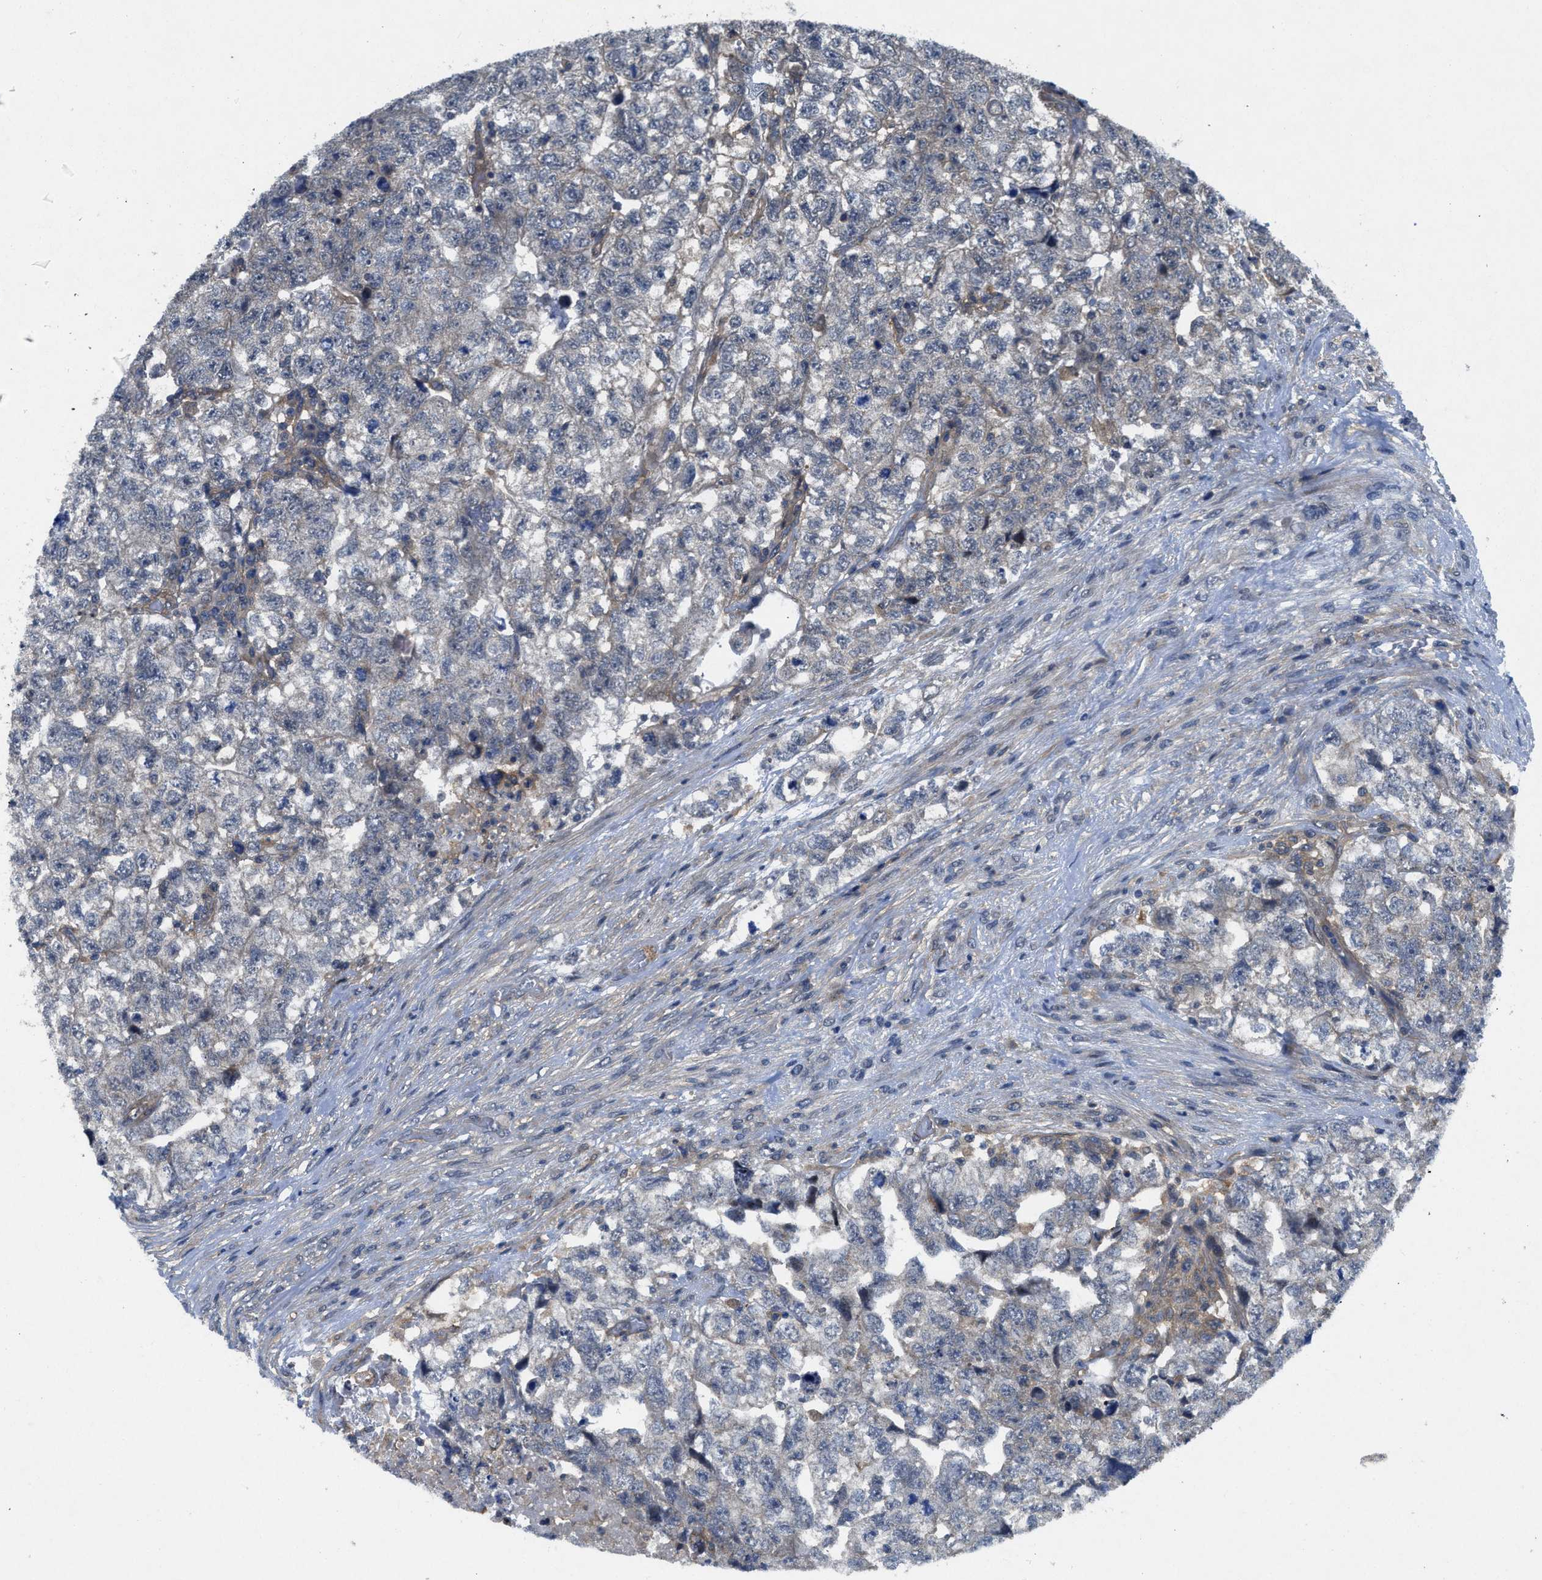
{"staining": {"intensity": "negative", "quantity": "none", "location": "none"}, "tissue": "testis cancer", "cell_type": "Tumor cells", "image_type": "cancer", "snomed": [{"axis": "morphology", "description": "Carcinoma, Embryonal, NOS"}, {"axis": "topography", "description": "Testis"}], "caption": "This is an immunohistochemistry (IHC) image of embryonal carcinoma (testis). There is no positivity in tumor cells.", "gene": "PANX1", "patient": {"sex": "male", "age": 36}}